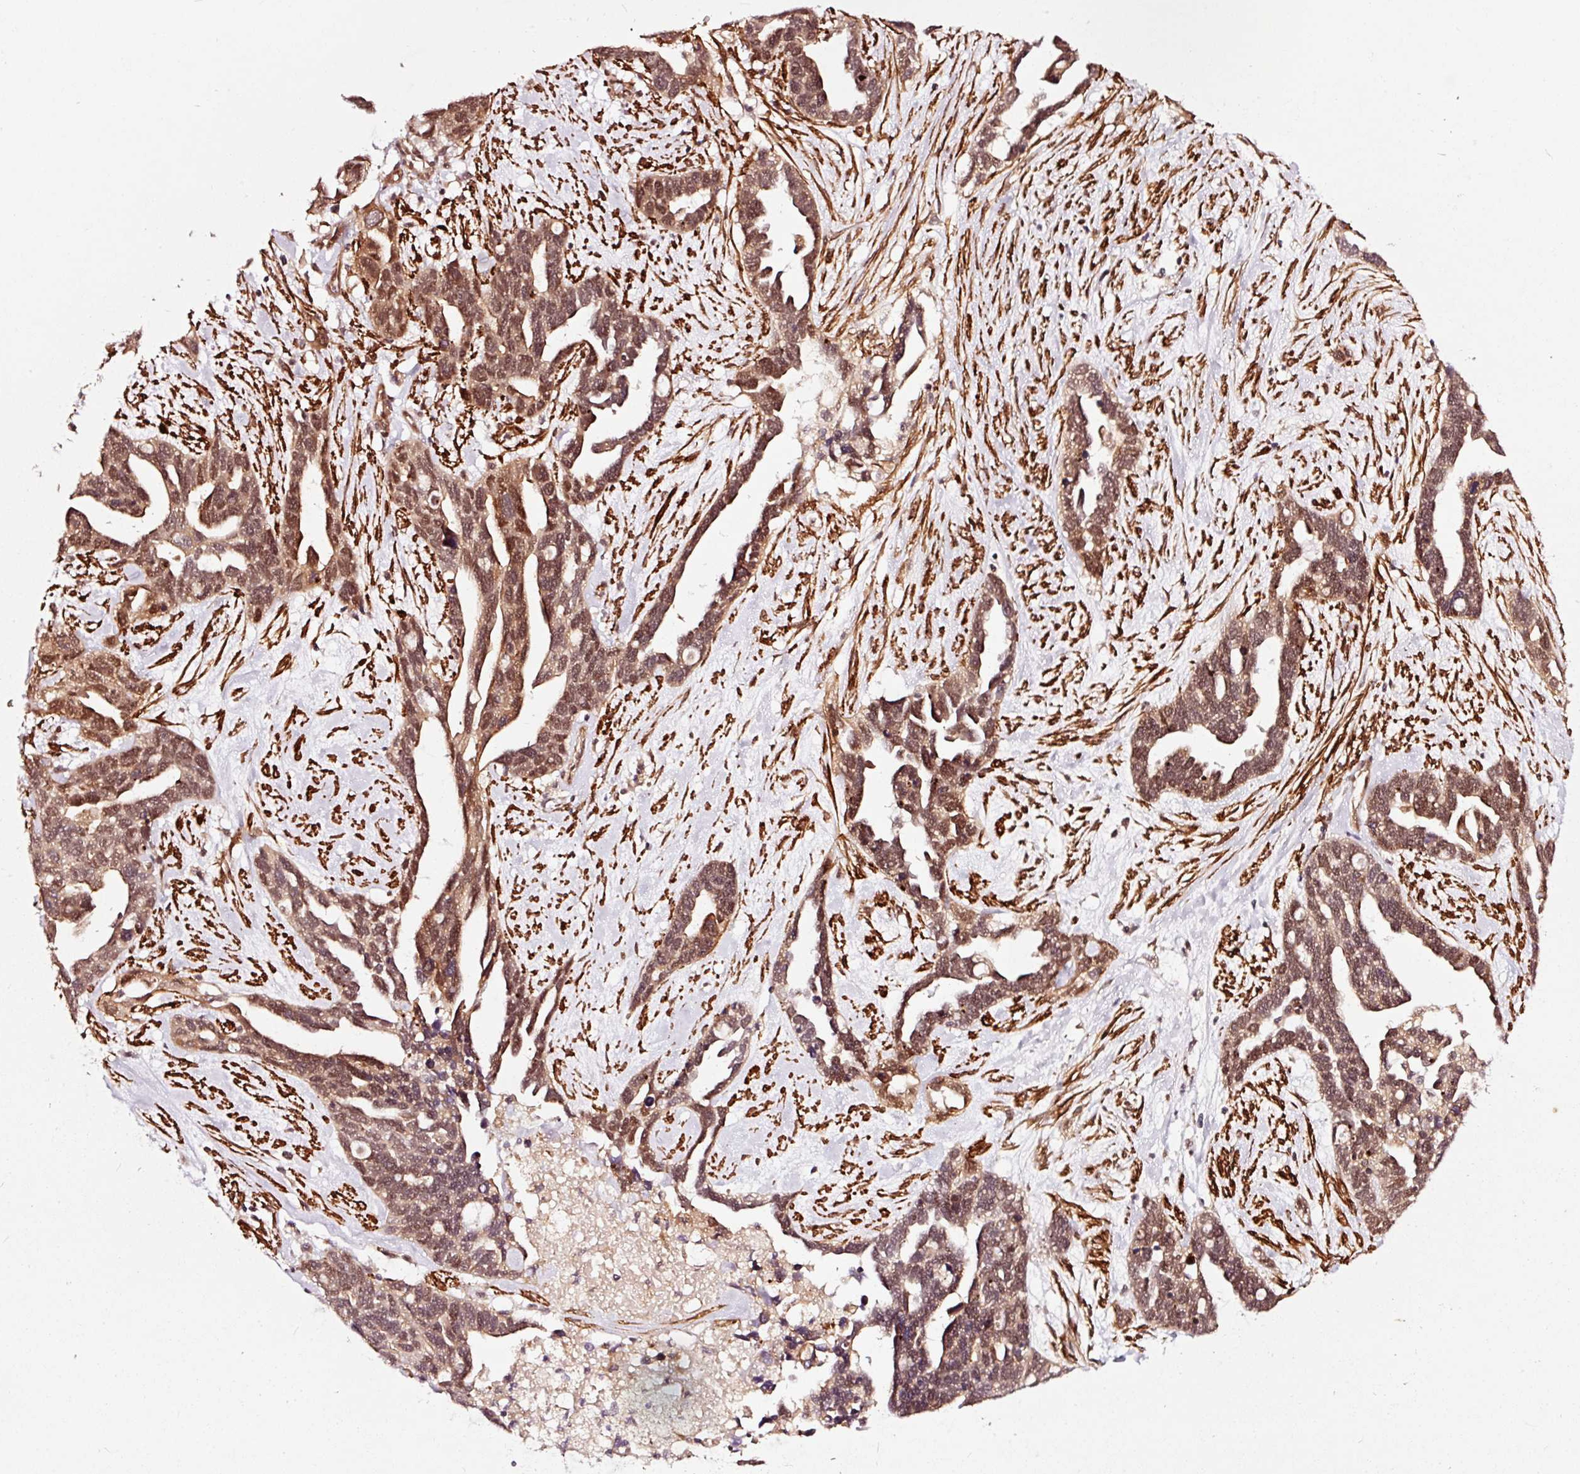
{"staining": {"intensity": "moderate", "quantity": ">75%", "location": "nuclear"}, "tissue": "ovarian cancer", "cell_type": "Tumor cells", "image_type": "cancer", "snomed": [{"axis": "morphology", "description": "Cystadenocarcinoma, serous, NOS"}, {"axis": "topography", "description": "Ovary"}], "caption": "Ovarian cancer (serous cystadenocarcinoma) tissue displays moderate nuclear staining in about >75% of tumor cells, visualized by immunohistochemistry. Nuclei are stained in blue.", "gene": "TPM1", "patient": {"sex": "female", "age": 54}}